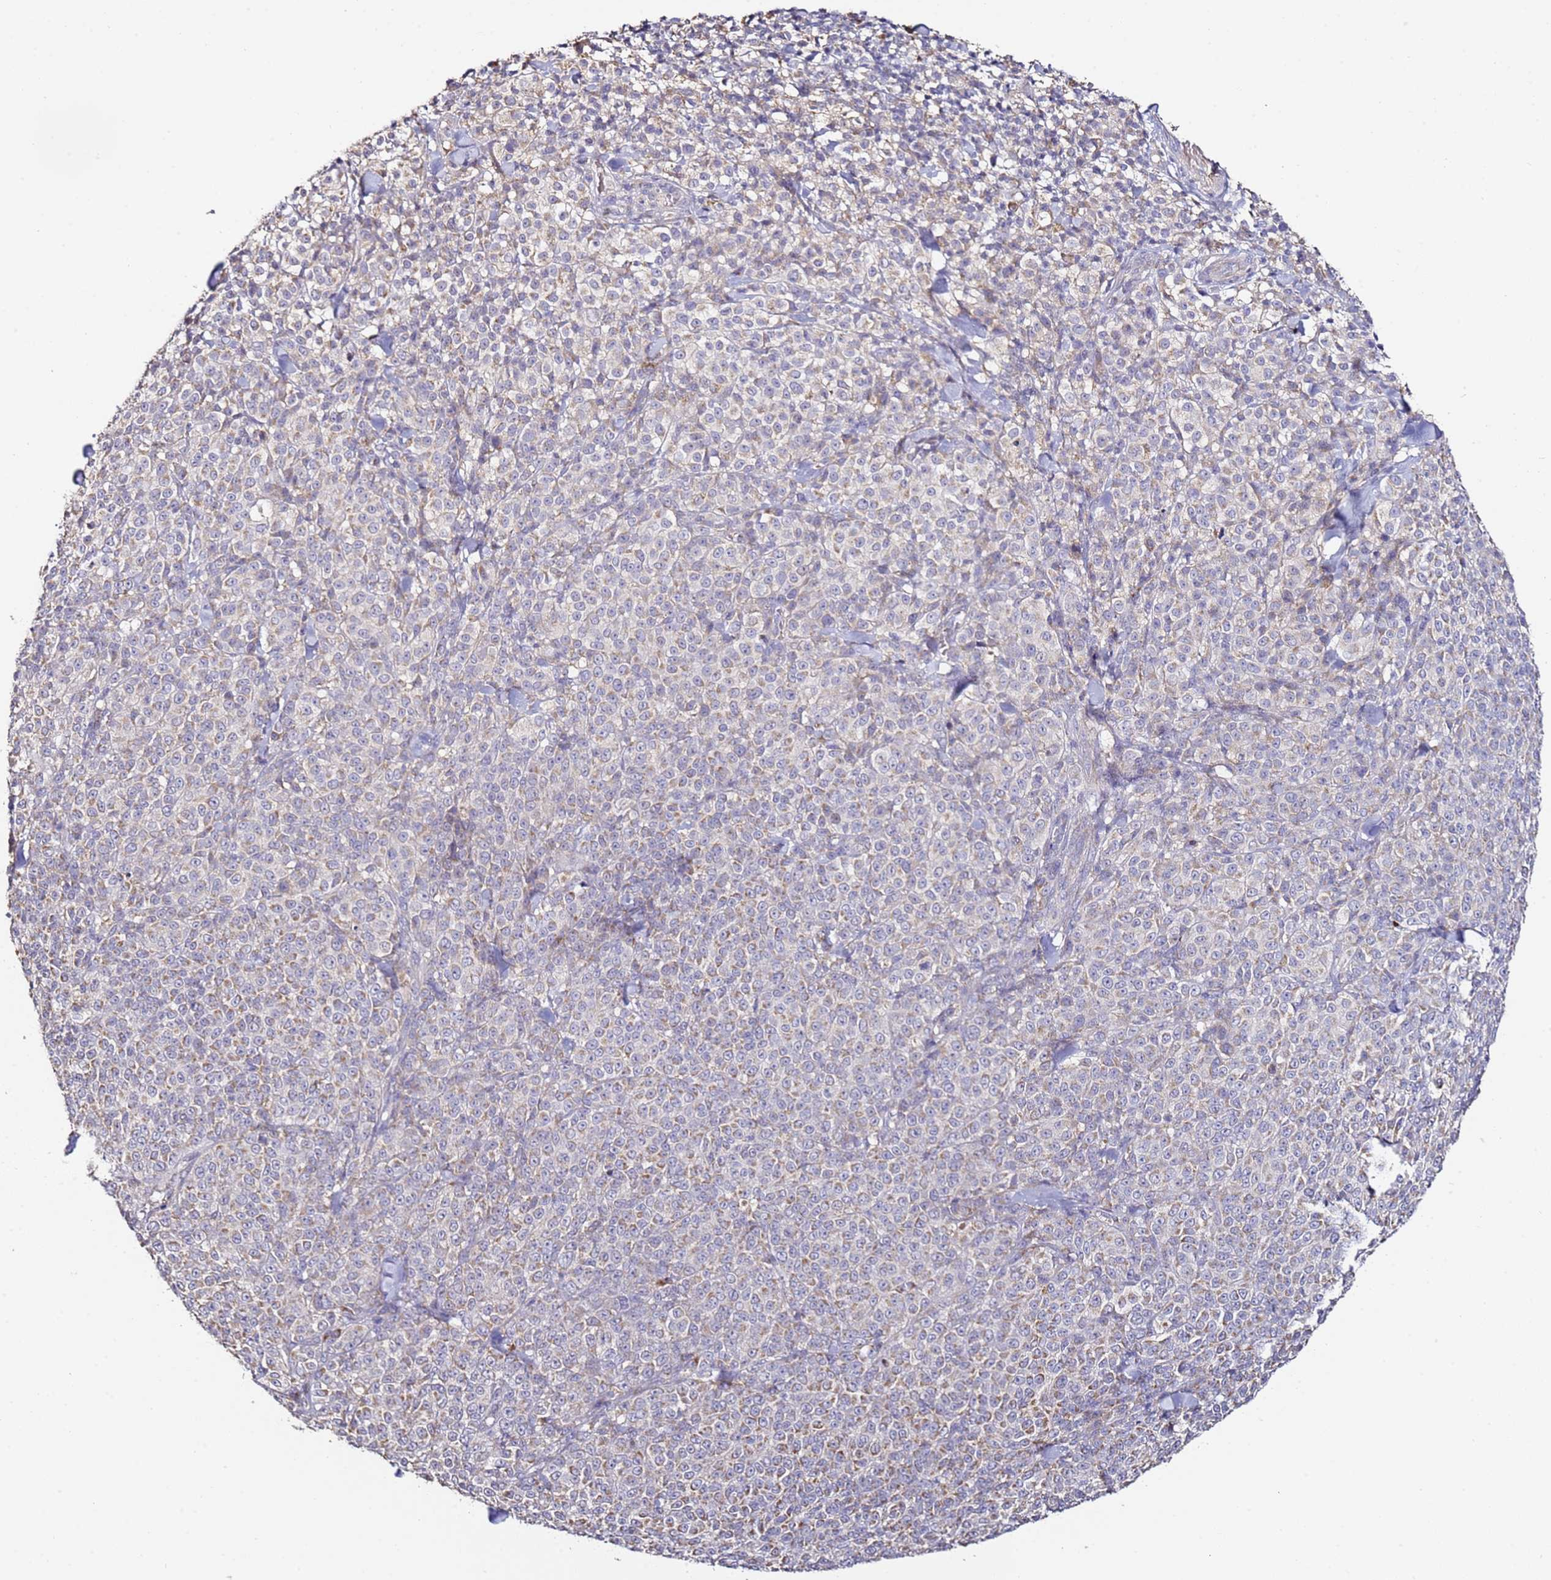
{"staining": {"intensity": "weak", "quantity": "25%-75%", "location": "cytoplasmic/membranous"}, "tissue": "melanoma", "cell_type": "Tumor cells", "image_type": "cancer", "snomed": [{"axis": "morphology", "description": "Normal tissue, NOS"}, {"axis": "morphology", "description": "Malignant melanoma, NOS"}, {"axis": "topography", "description": "Skin"}], "caption": "Immunohistochemistry (IHC) staining of malignant melanoma, which shows low levels of weak cytoplasmic/membranous expression in approximately 25%-75% of tumor cells indicating weak cytoplasmic/membranous protein staining. The staining was performed using DAB (brown) for protein detection and nuclei were counterstained in hematoxylin (blue).", "gene": "OR2B11", "patient": {"sex": "female", "age": 34}}